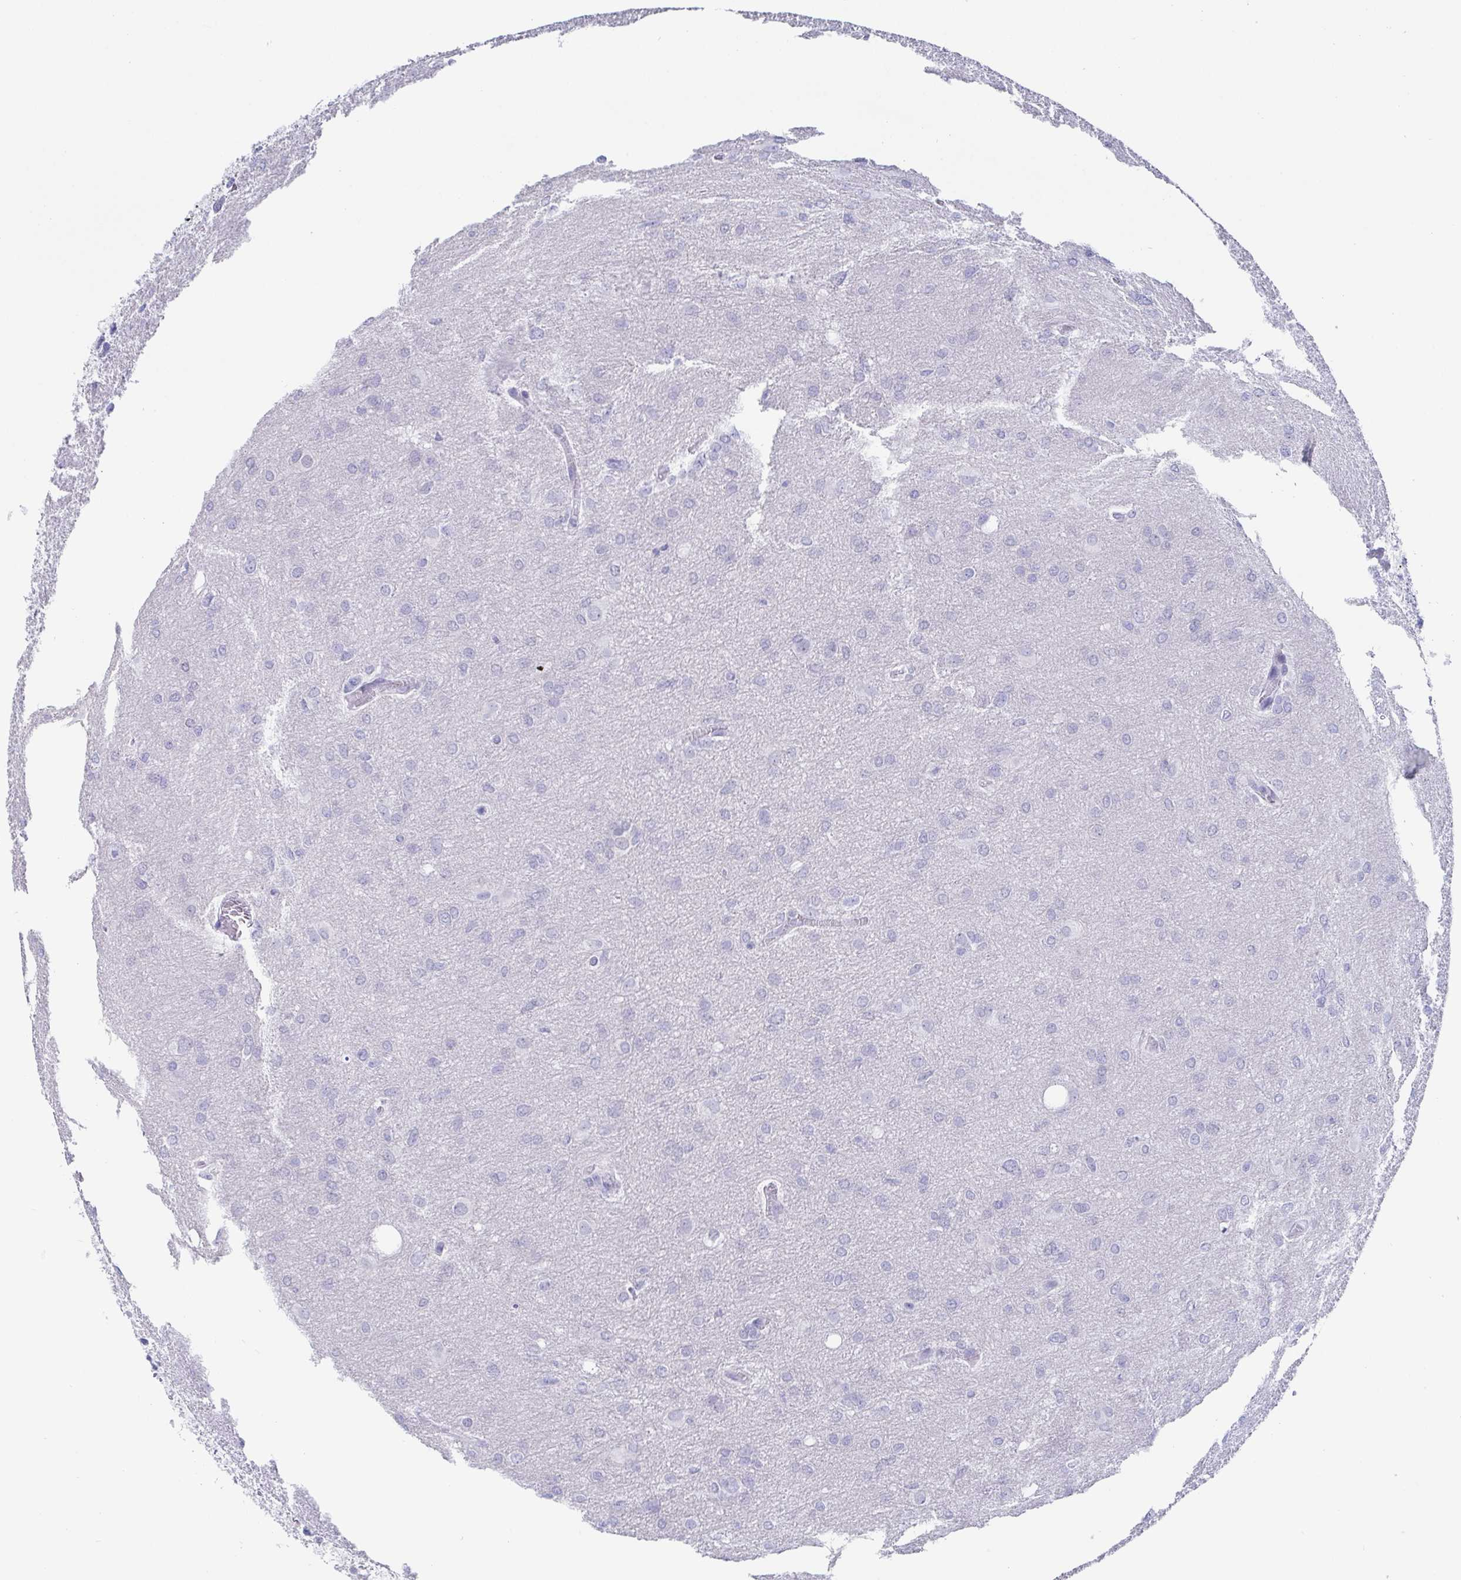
{"staining": {"intensity": "negative", "quantity": "none", "location": "none"}, "tissue": "glioma", "cell_type": "Tumor cells", "image_type": "cancer", "snomed": [{"axis": "morphology", "description": "Glioma, malignant, High grade"}, {"axis": "topography", "description": "Brain"}], "caption": "The immunohistochemistry (IHC) photomicrograph has no significant expression in tumor cells of glioma tissue. (DAB (3,3'-diaminobenzidine) IHC with hematoxylin counter stain).", "gene": "SCGN", "patient": {"sex": "male", "age": 53}}